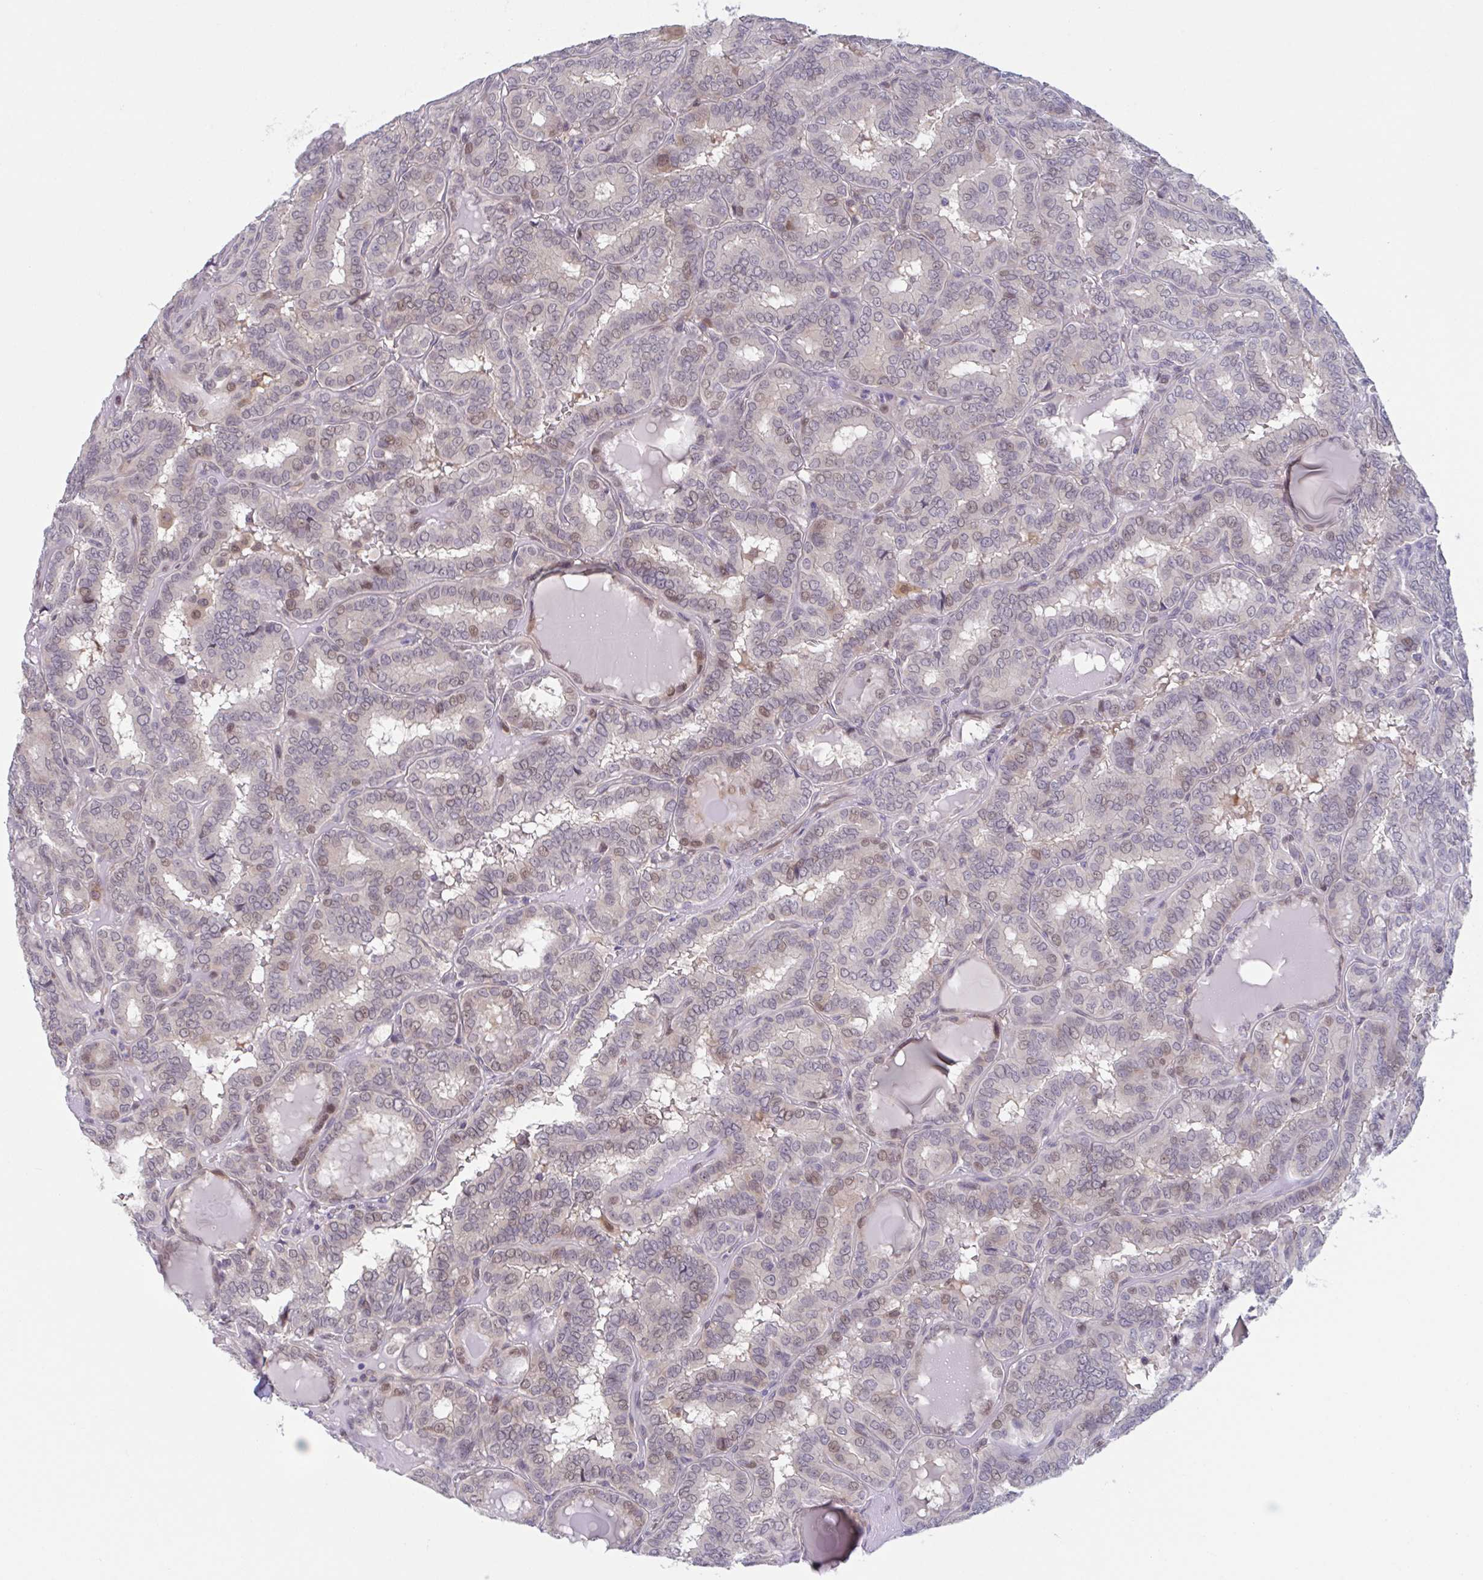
{"staining": {"intensity": "moderate", "quantity": "<25%", "location": "nuclear"}, "tissue": "thyroid cancer", "cell_type": "Tumor cells", "image_type": "cancer", "snomed": [{"axis": "morphology", "description": "Papillary adenocarcinoma, NOS"}, {"axis": "topography", "description": "Thyroid gland"}], "caption": "Thyroid cancer (papillary adenocarcinoma) stained with IHC exhibits moderate nuclear positivity in about <25% of tumor cells. (DAB IHC with brightfield microscopy, high magnification).", "gene": "RIOK1", "patient": {"sex": "female", "age": 46}}